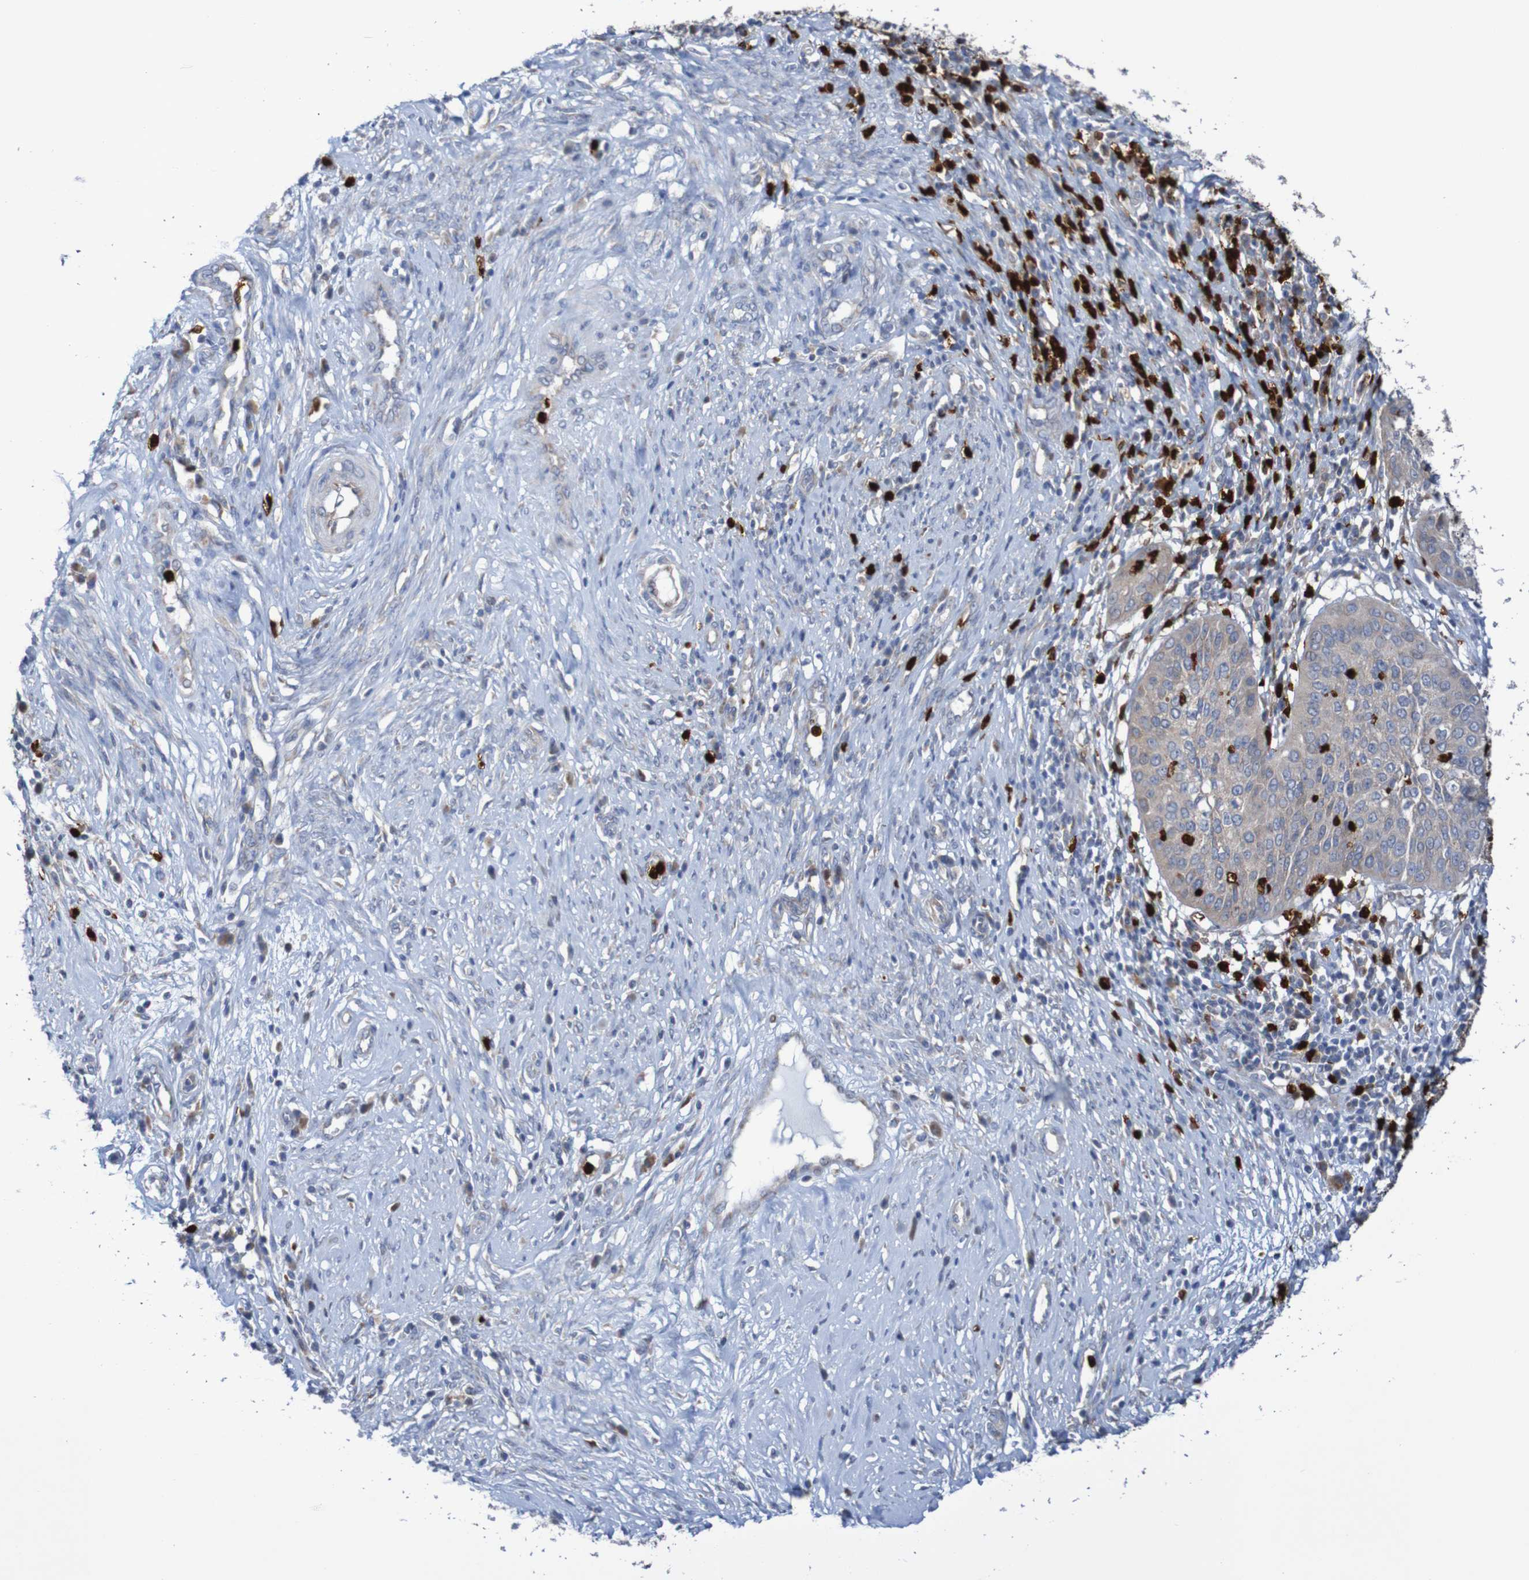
{"staining": {"intensity": "weak", "quantity": ">75%", "location": "cytoplasmic/membranous"}, "tissue": "cervical cancer", "cell_type": "Tumor cells", "image_type": "cancer", "snomed": [{"axis": "morphology", "description": "Normal tissue, NOS"}, {"axis": "morphology", "description": "Squamous cell carcinoma, NOS"}, {"axis": "topography", "description": "Cervix"}], "caption": "Brown immunohistochemical staining in squamous cell carcinoma (cervical) reveals weak cytoplasmic/membranous staining in about >75% of tumor cells.", "gene": "PARP4", "patient": {"sex": "female", "age": 39}}